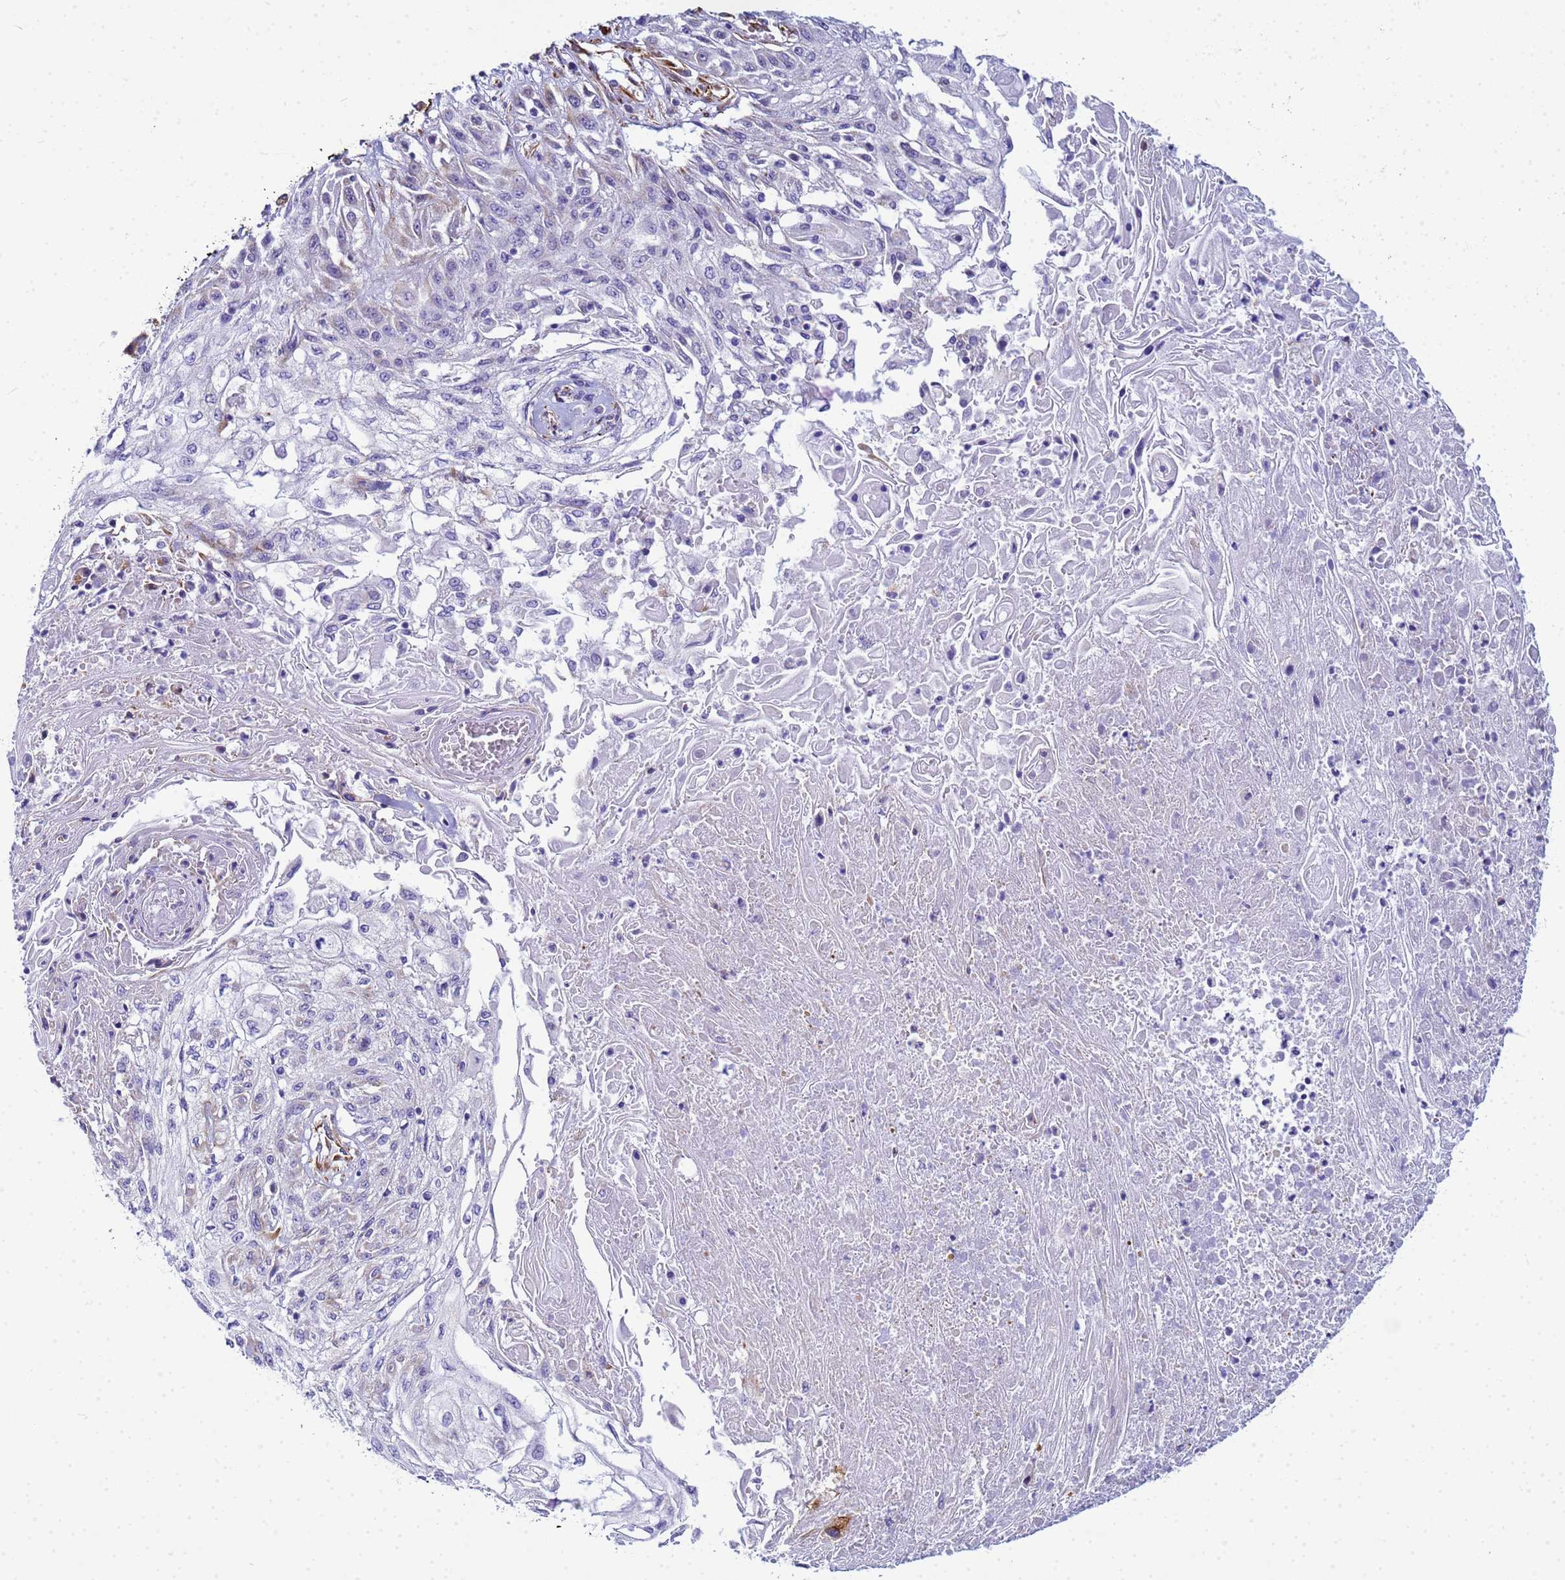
{"staining": {"intensity": "moderate", "quantity": "<25%", "location": "cytoplasmic/membranous"}, "tissue": "skin cancer", "cell_type": "Tumor cells", "image_type": "cancer", "snomed": [{"axis": "morphology", "description": "Squamous cell carcinoma, NOS"}, {"axis": "morphology", "description": "Squamous cell carcinoma, metastatic, NOS"}, {"axis": "topography", "description": "Skin"}, {"axis": "topography", "description": "Lymph node"}], "caption": "Protein staining by immunohistochemistry displays moderate cytoplasmic/membranous positivity in approximately <25% of tumor cells in skin cancer (squamous cell carcinoma). (IHC, brightfield microscopy, high magnification).", "gene": "UBXN2B", "patient": {"sex": "male", "age": 75}}